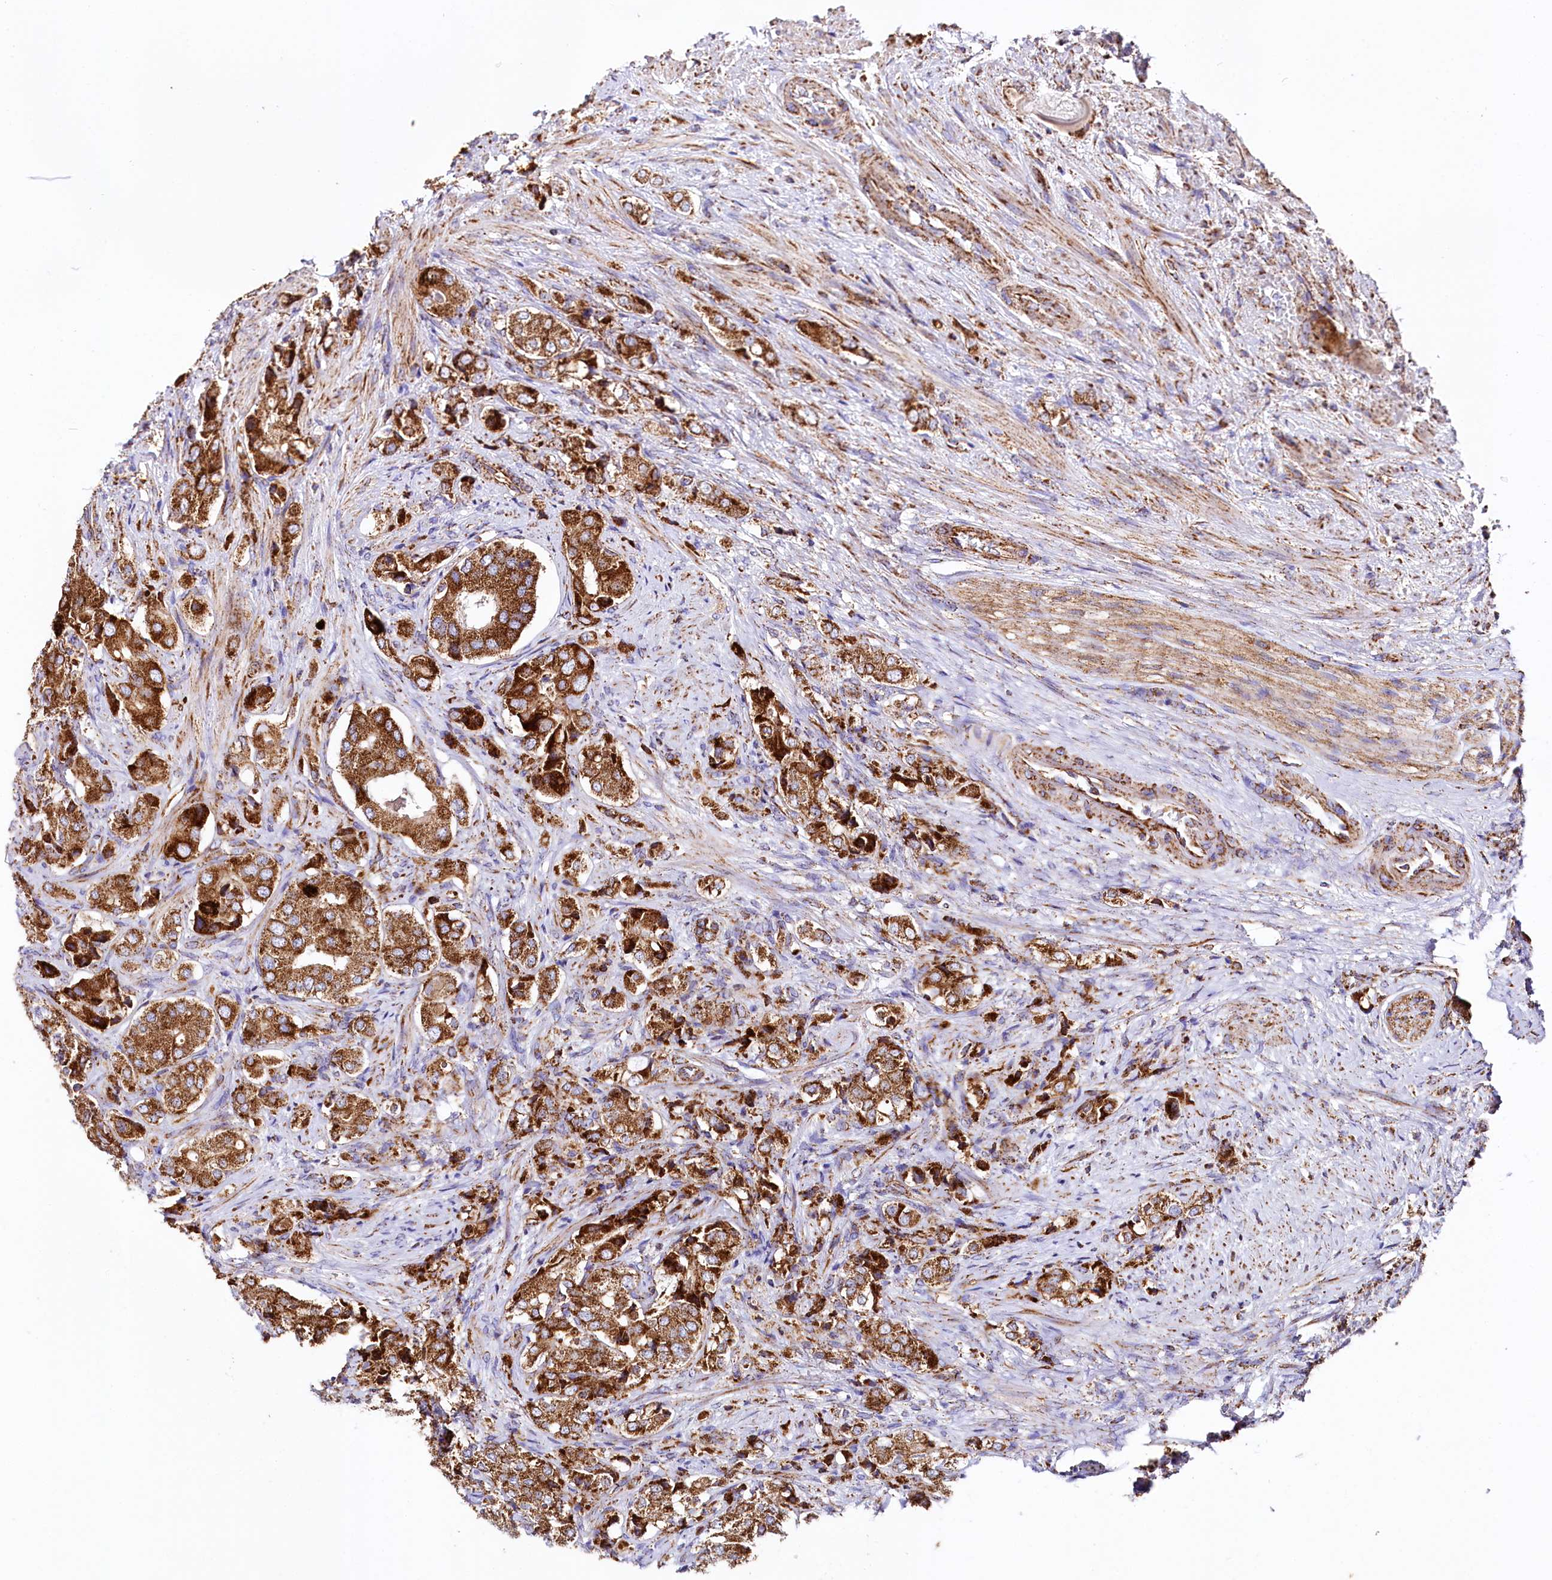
{"staining": {"intensity": "strong", "quantity": ">75%", "location": "cytoplasmic/membranous"}, "tissue": "prostate cancer", "cell_type": "Tumor cells", "image_type": "cancer", "snomed": [{"axis": "morphology", "description": "Adenocarcinoma, High grade"}, {"axis": "topography", "description": "Prostate"}], "caption": "This histopathology image exhibits immunohistochemistry staining of human prostate cancer (adenocarcinoma (high-grade)), with high strong cytoplasmic/membranous staining in about >75% of tumor cells.", "gene": "APLP2", "patient": {"sex": "male", "age": 65}}